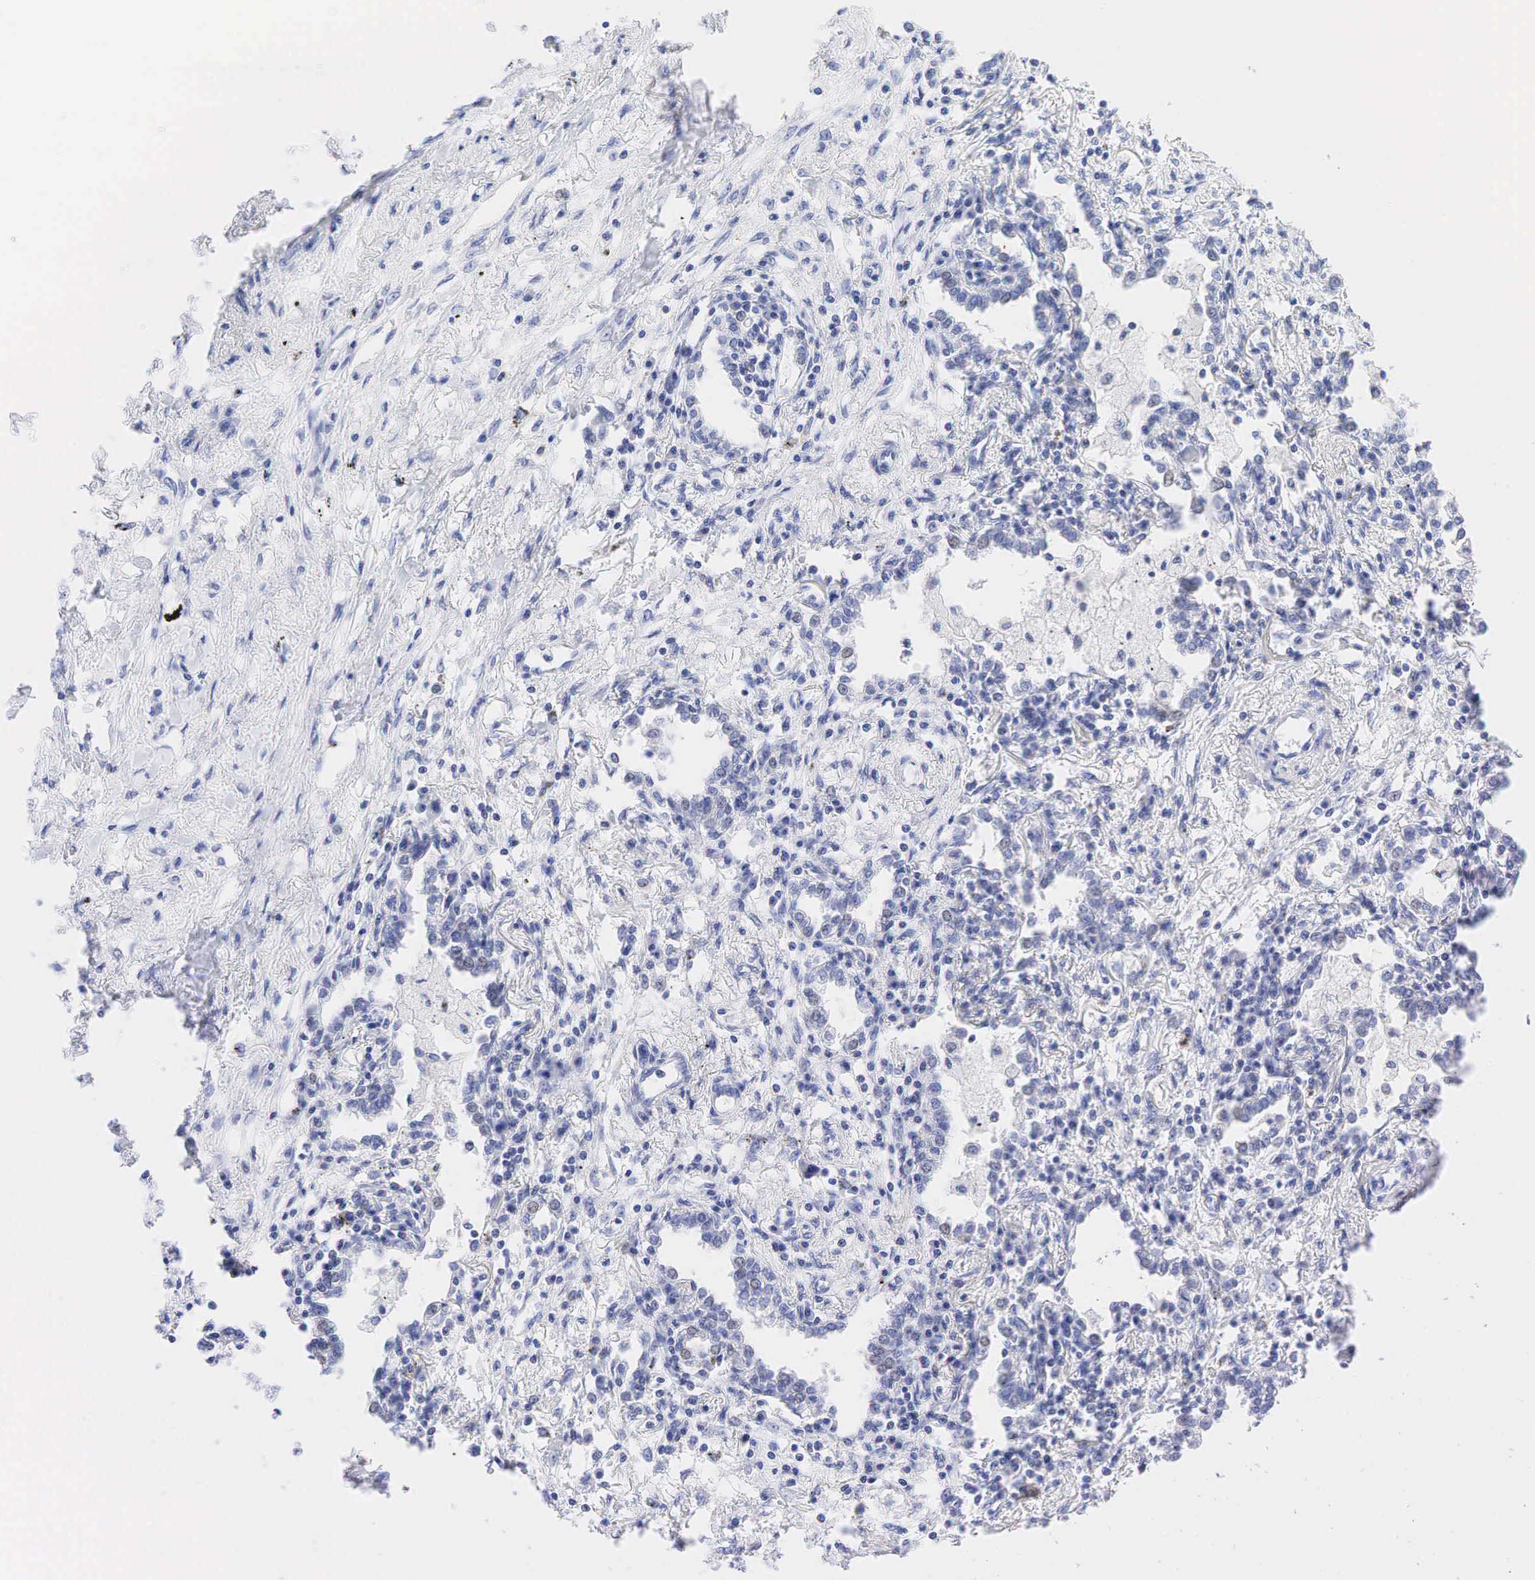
{"staining": {"intensity": "negative", "quantity": "none", "location": "none"}, "tissue": "lung cancer", "cell_type": "Tumor cells", "image_type": "cancer", "snomed": [{"axis": "morphology", "description": "Adenocarcinoma, NOS"}, {"axis": "topography", "description": "Lung"}], "caption": "The micrograph shows no significant positivity in tumor cells of adenocarcinoma (lung).", "gene": "AR", "patient": {"sex": "male", "age": 60}}